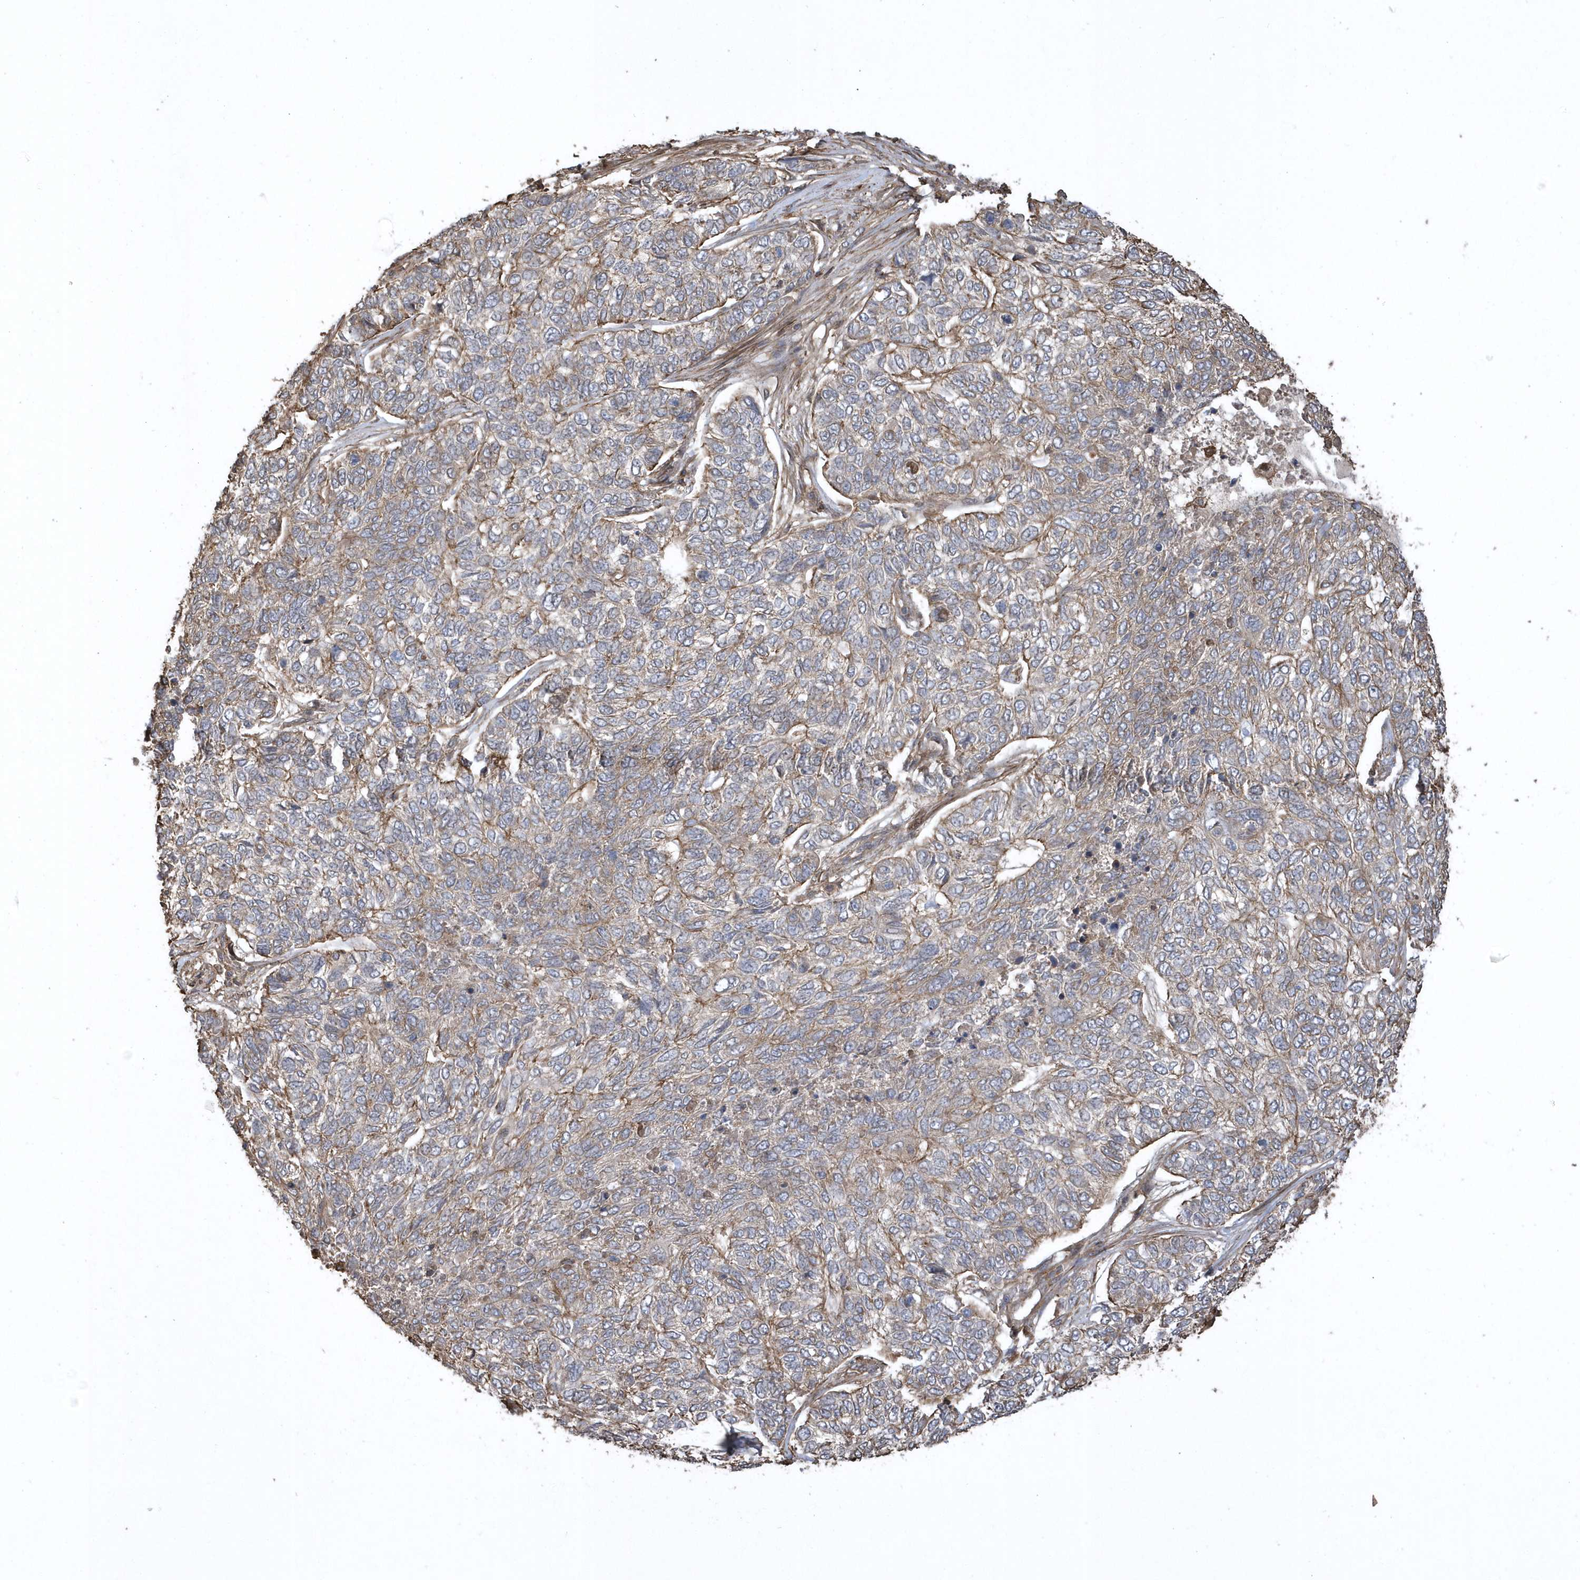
{"staining": {"intensity": "weak", "quantity": ">75%", "location": "cytoplasmic/membranous"}, "tissue": "skin cancer", "cell_type": "Tumor cells", "image_type": "cancer", "snomed": [{"axis": "morphology", "description": "Basal cell carcinoma"}, {"axis": "topography", "description": "Skin"}], "caption": "Human skin cancer (basal cell carcinoma) stained with a brown dye displays weak cytoplasmic/membranous positive staining in about >75% of tumor cells.", "gene": "SENP8", "patient": {"sex": "female", "age": 65}}